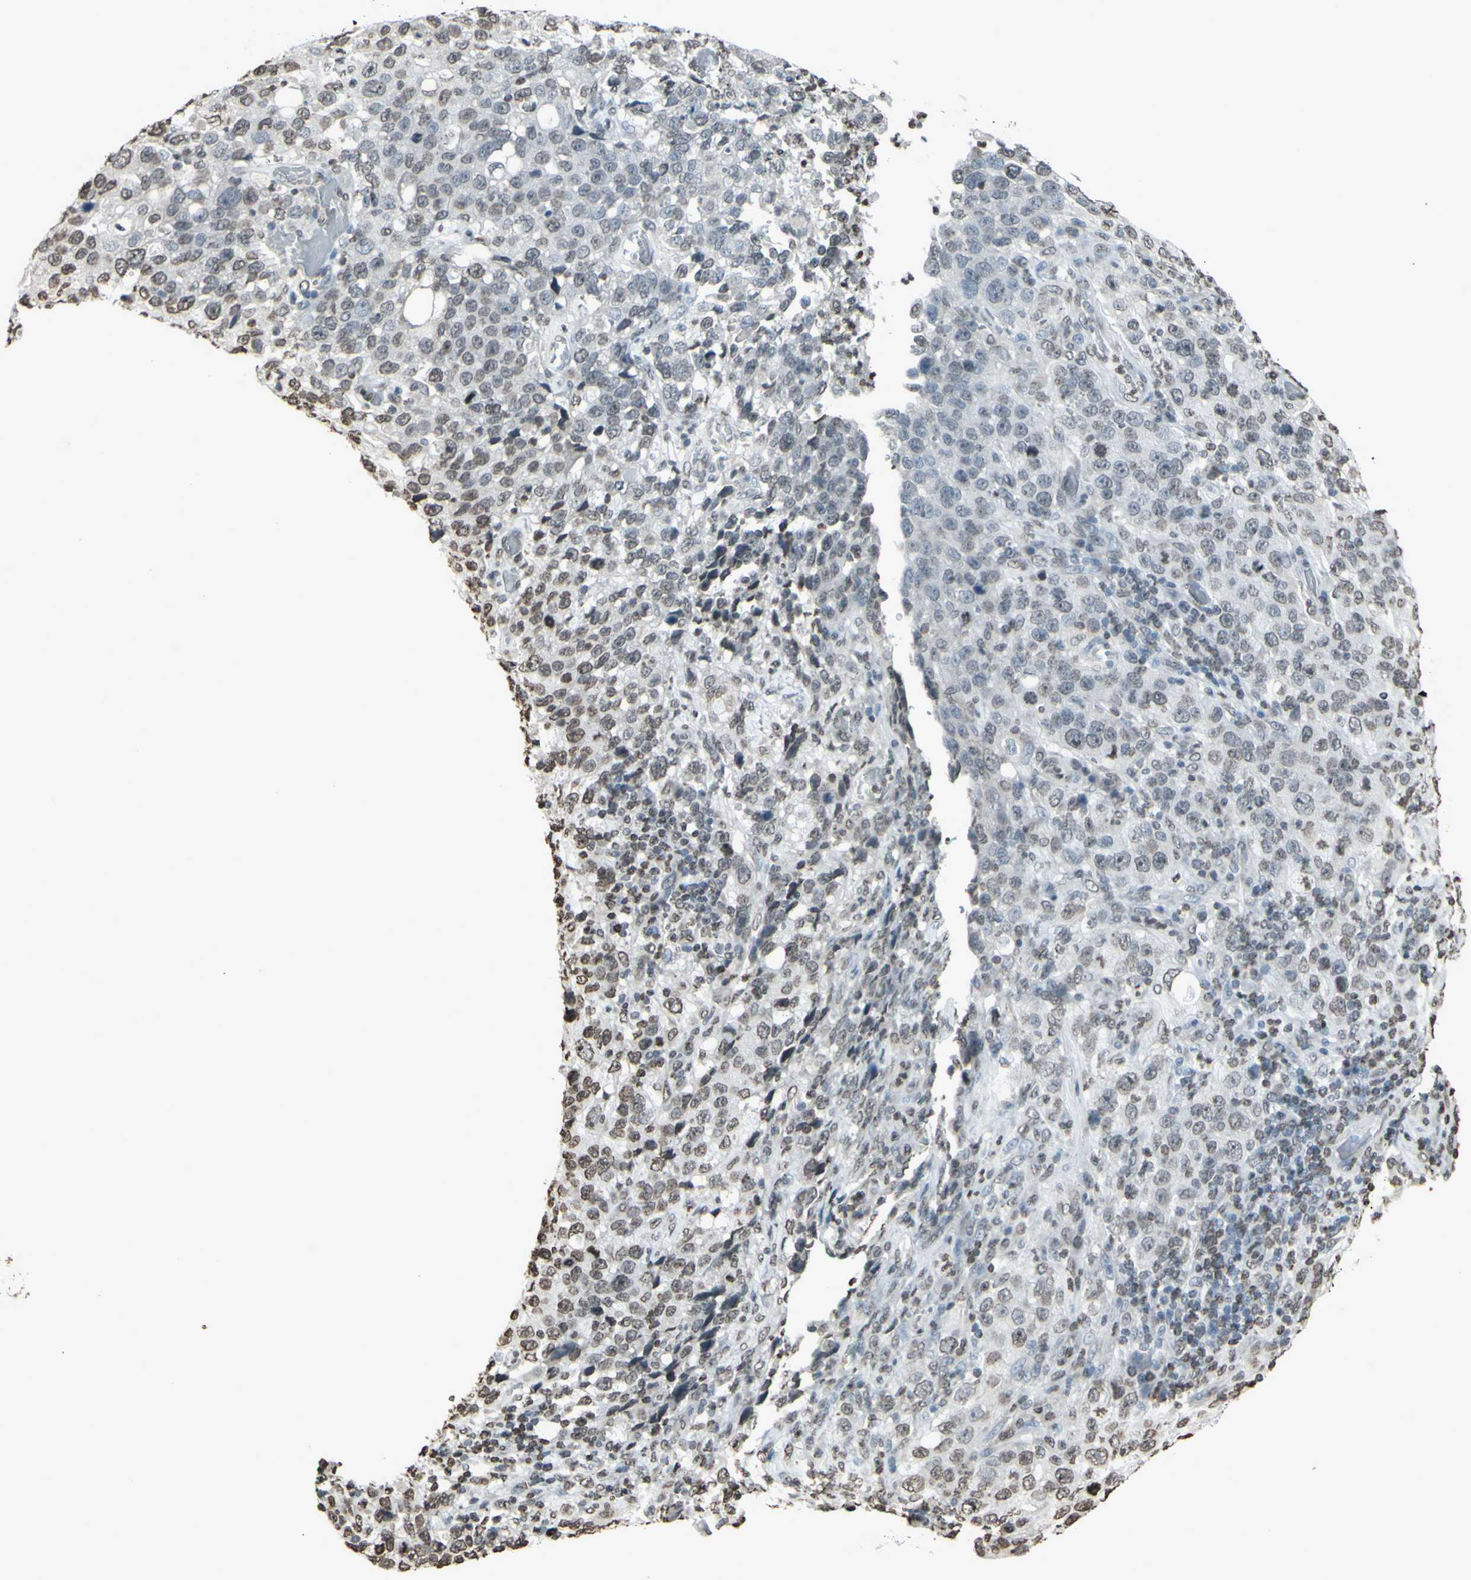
{"staining": {"intensity": "weak", "quantity": "25%-75%", "location": "cytoplasmic/membranous"}, "tissue": "stomach cancer", "cell_type": "Tumor cells", "image_type": "cancer", "snomed": [{"axis": "morphology", "description": "Normal tissue, NOS"}, {"axis": "morphology", "description": "Adenocarcinoma, NOS"}, {"axis": "topography", "description": "Stomach"}], "caption": "Stomach cancer was stained to show a protein in brown. There is low levels of weak cytoplasmic/membranous staining in approximately 25%-75% of tumor cells.", "gene": "CD79B", "patient": {"sex": "male", "age": 48}}